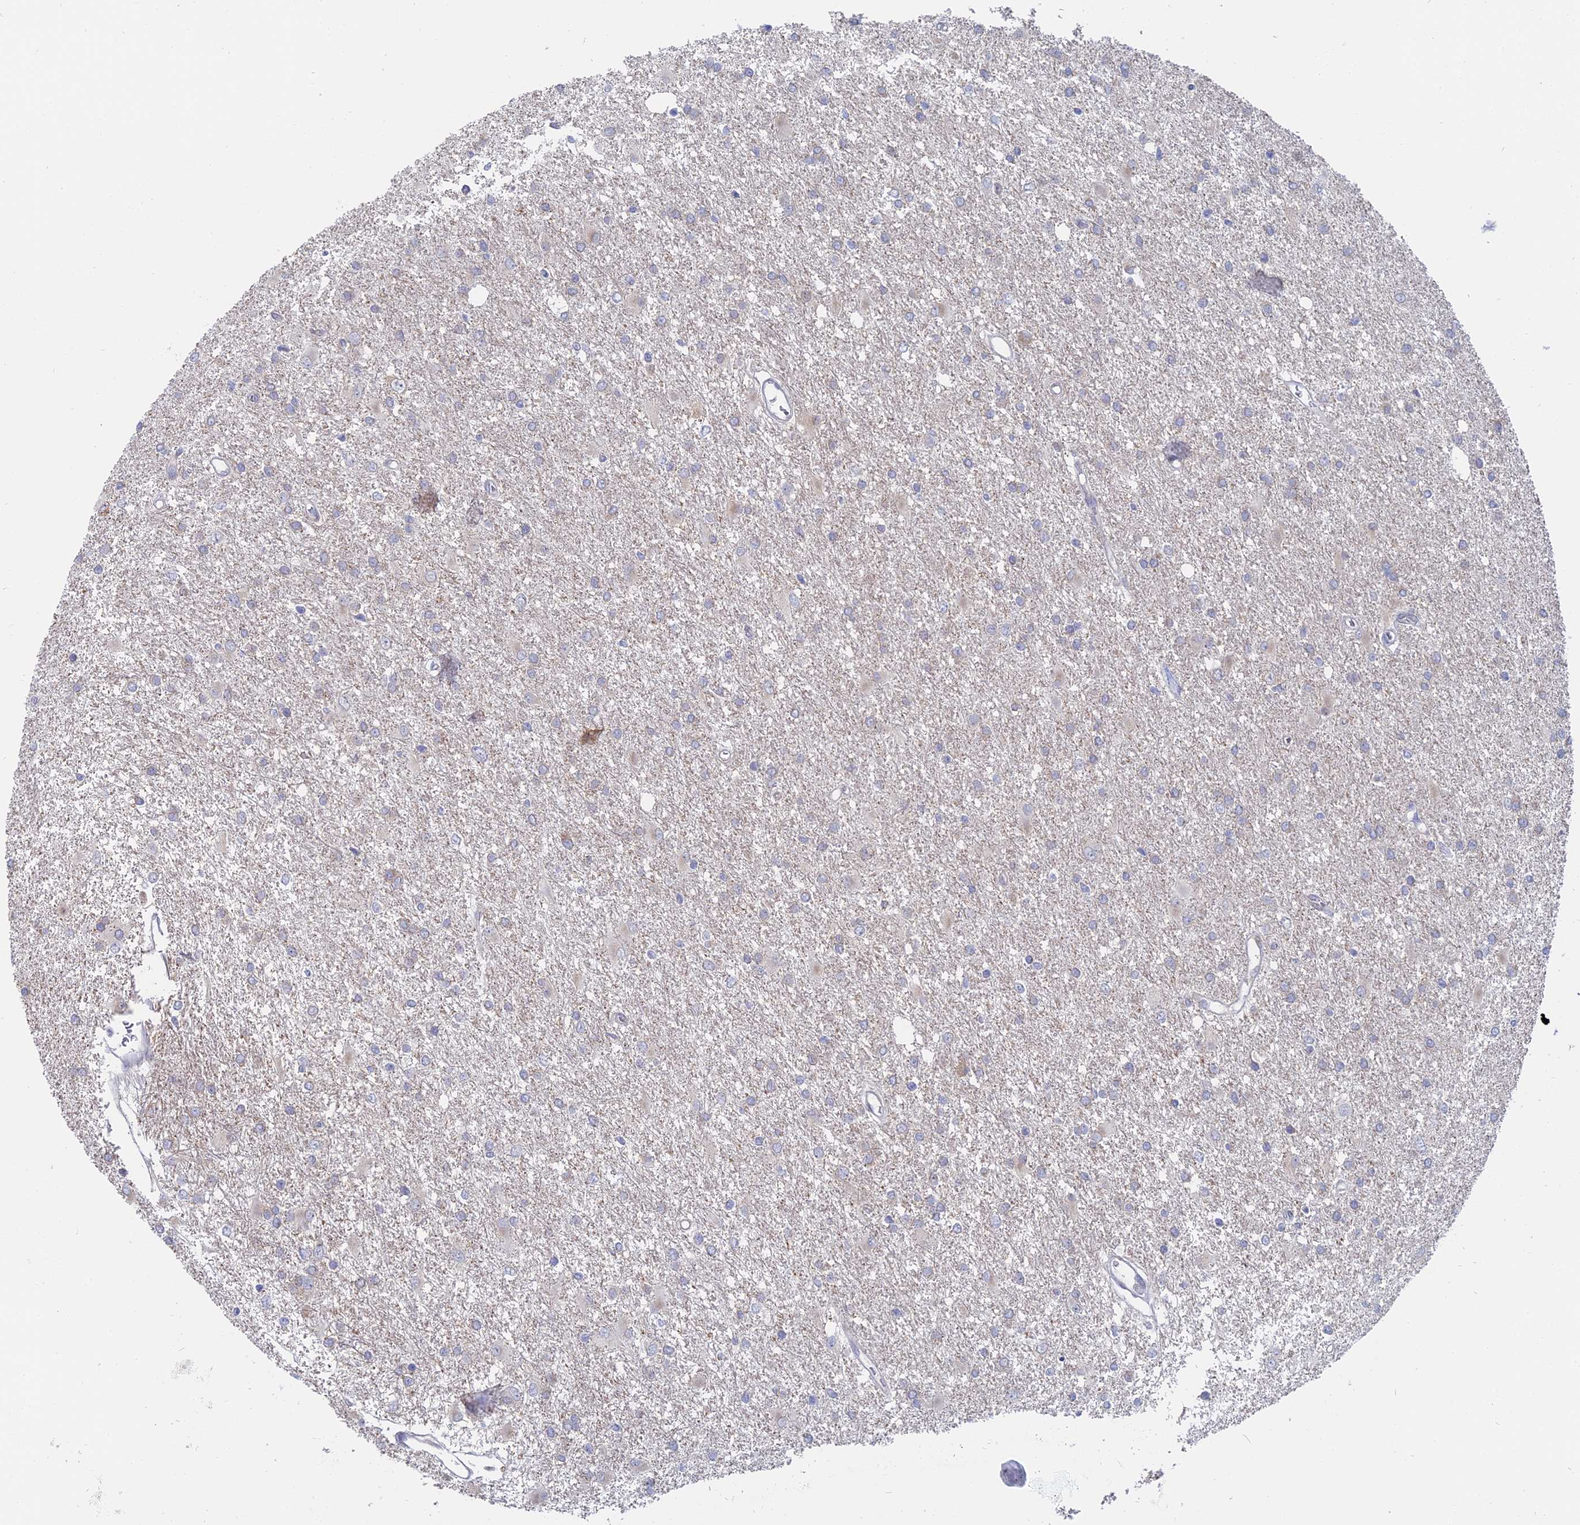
{"staining": {"intensity": "negative", "quantity": "none", "location": "none"}, "tissue": "glioma", "cell_type": "Tumor cells", "image_type": "cancer", "snomed": [{"axis": "morphology", "description": "Glioma, malignant, High grade"}, {"axis": "topography", "description": "Brain"}], "caption": "An image of glioma stained for a protein exhibits no brown staining in tumor cells.", "gene": "TBC1D30", "patient": {"sex": "female", "age": 50}}